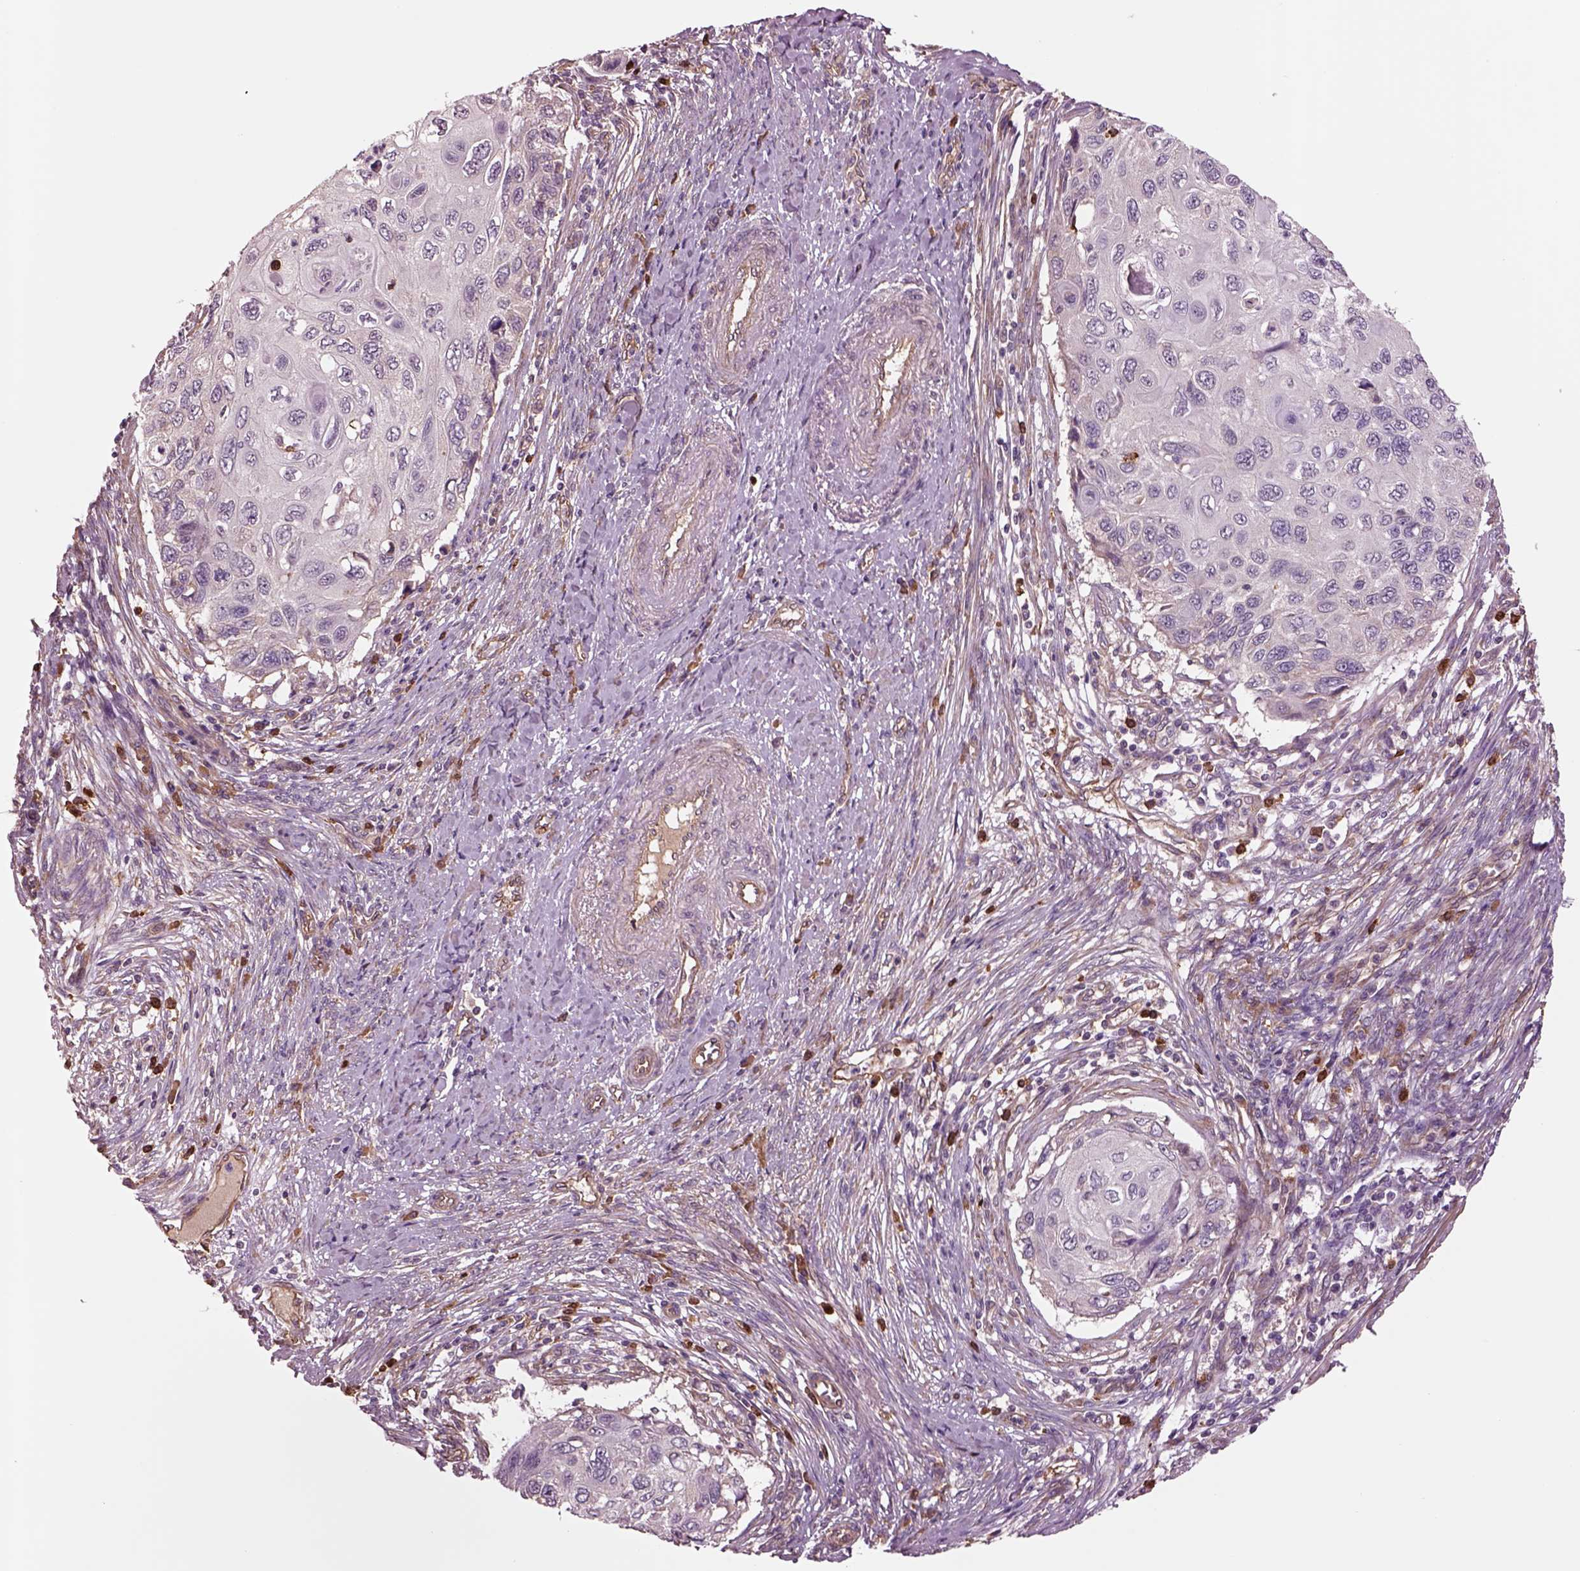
{"staining": {"intensity": "negative", "quantity": "none", "location": "none"}, "tissue": "cervical cancer", "cell_type": "Tumor cells", "image_type": "cancer", "snomed": [{"axis": "morphology", "description": "Squamous cell carcinoma, NOS"}, {"axis": "topography", "description": "Cervix"}], "caption": "Squamous cell carcinoma (cervical) stained for a protein using immunohistochemistry reveals no staining tumor cells.", "gene": "HTR1B", "patient": {"sex": "female", "age": 70}}